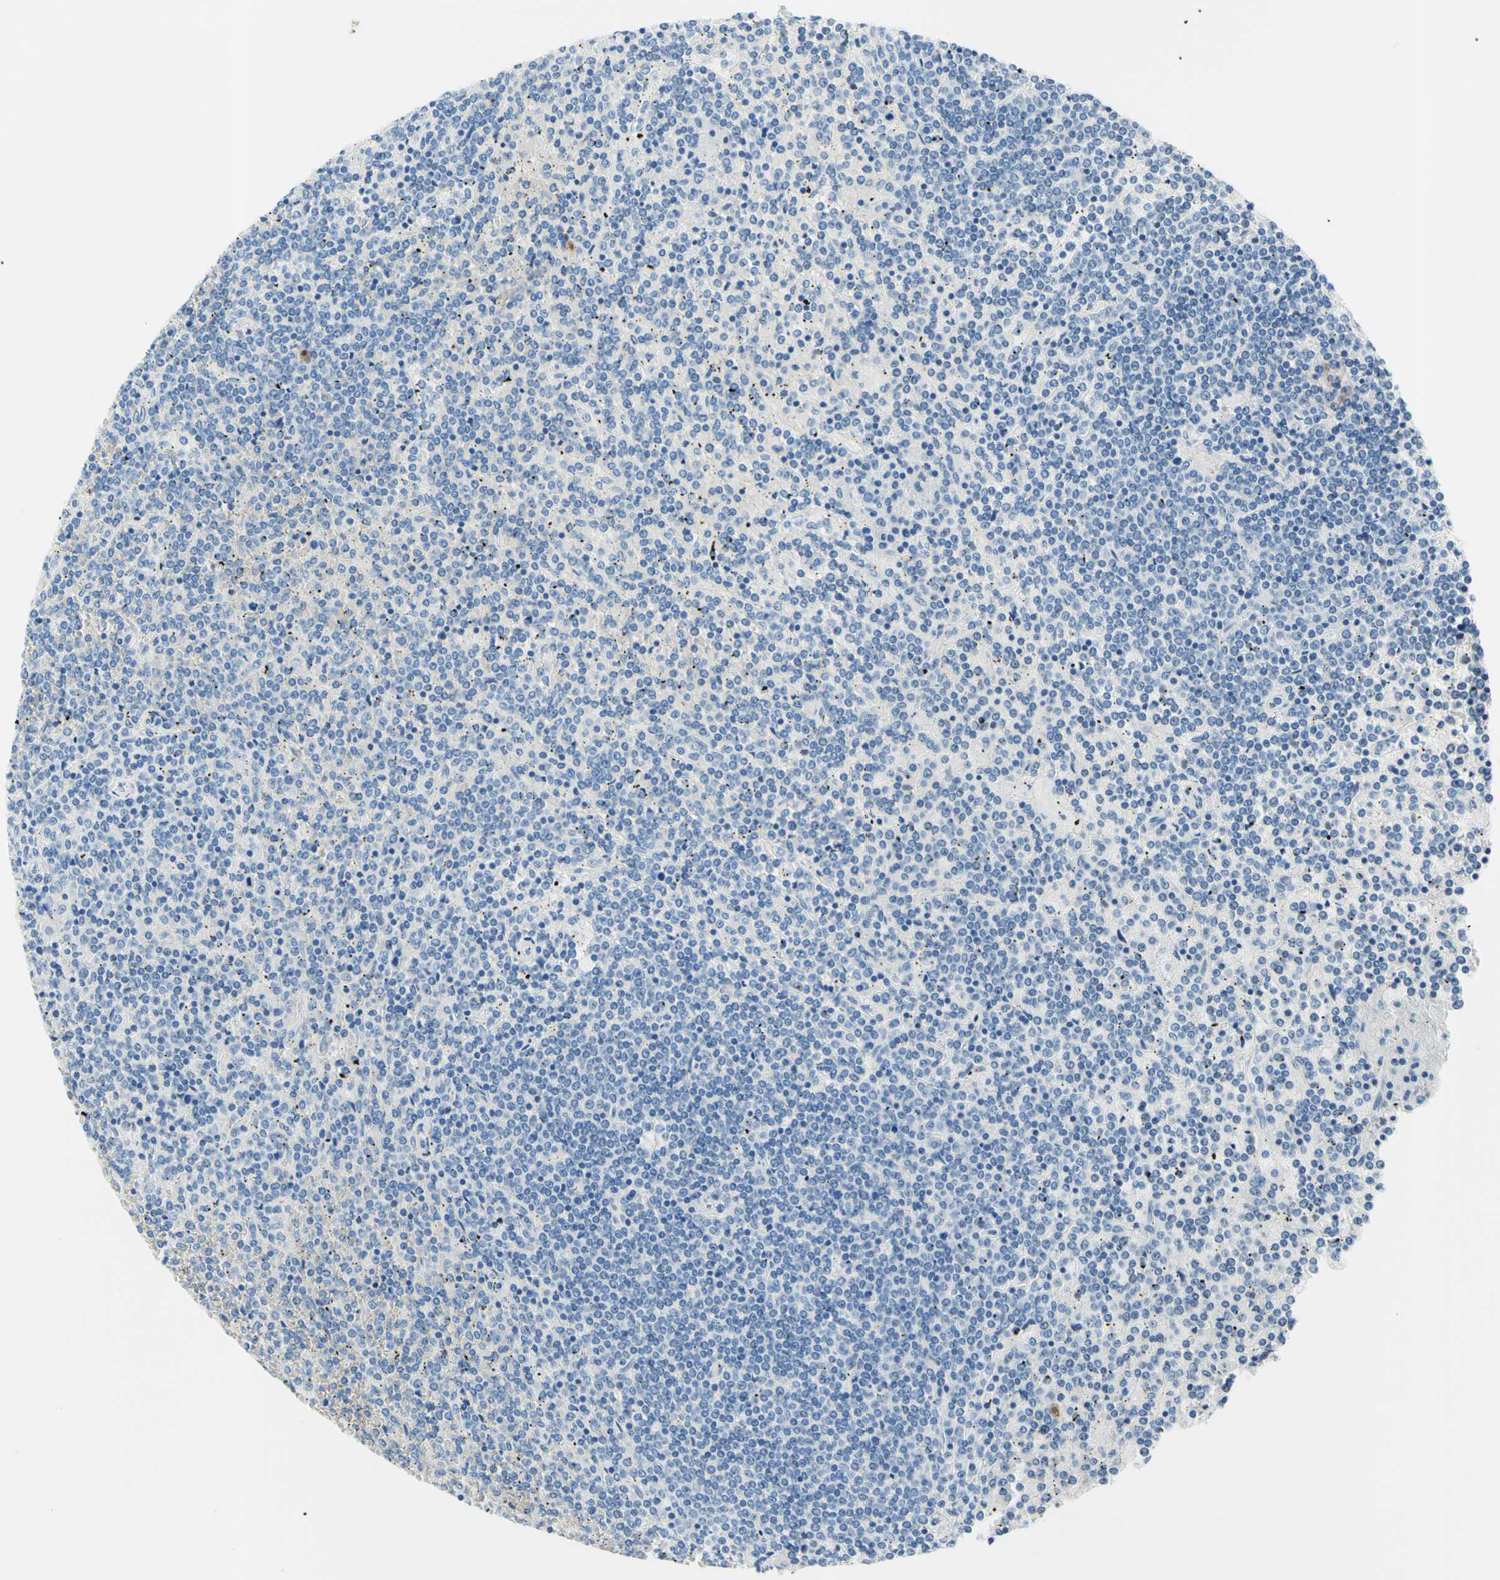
{"staining": {"intensity": "negative", "quantity": "none", "location": "none"}, "tissue": "lymphoma", "cell_type": "Tumor cells", "image_type": "cancer", "snomed": [{"axis": "morphology", "description": "Malignant lymphoma, non-Hodgkin's type, Low grade"}, {"axis": "topography", "description": "Spleen"}], "caption": "Immunohistochemical staining of human lymphoma exhibits no significant positivity in tumor cells. (DAB (3,3'-diaminobenzidine) immunohistochemistry (IHC) with hematoxylin counter stain).", "gene": "HPCA", "patient": {"sex": "female", "age": 19}}